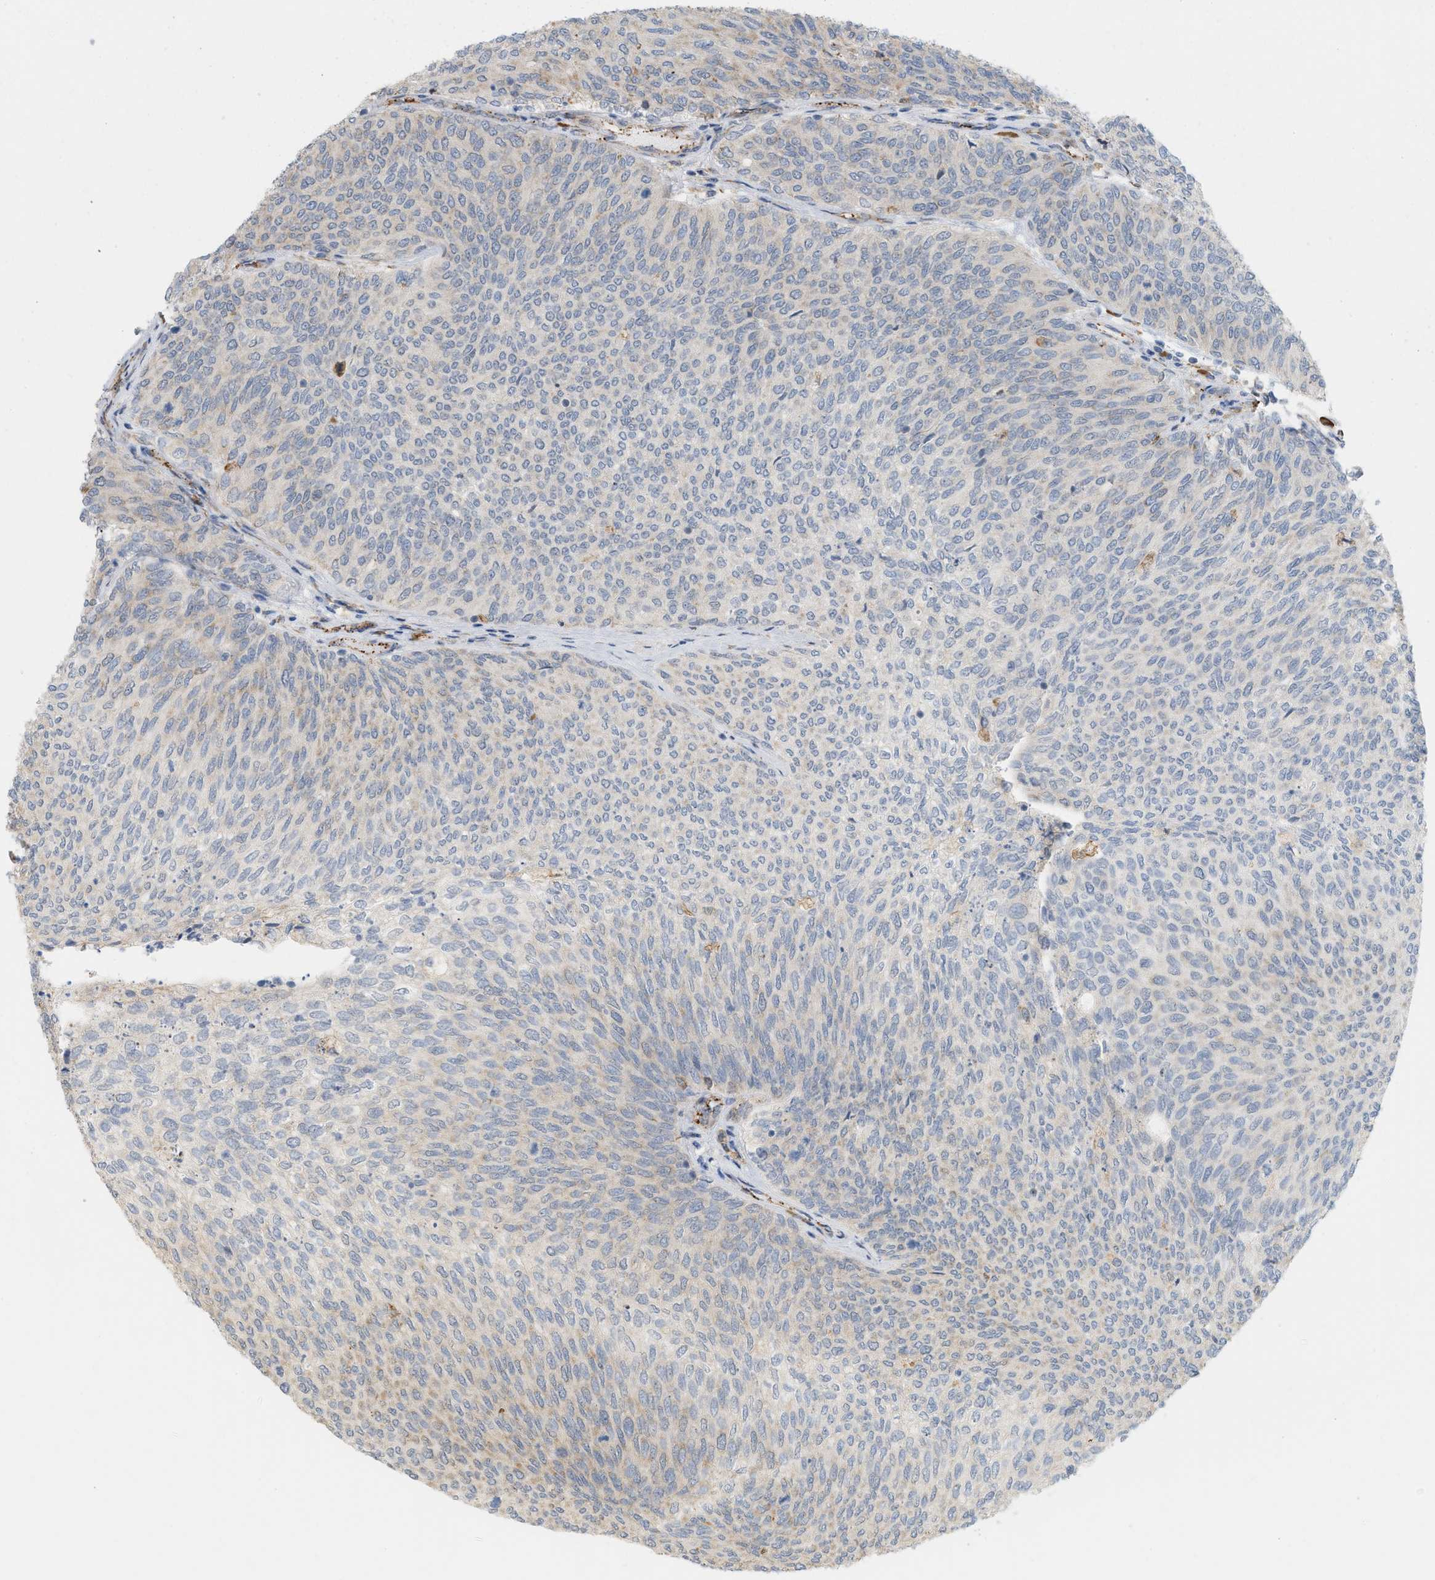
{"staining": {"intensity": "weak", "quantity": "<25%", "location": "cytoplasmic/membranous"}, "tissue": "urothelial cancer", "cell_type": "Tumor cells", "image_type": "cancer", "snomed": [{"axis": "morphology", "description": "Urothelial carcinoma, Low grade"}, {"axis": "topography", "description": "Urinary bladder"}], "caption": "An IHC photomicrograph of urothelial cancer is shown. There is no staining in tumor cells of urothelial cancer.", "gene": "SVOP", "patient": {"sex": "female", "age": 79}}